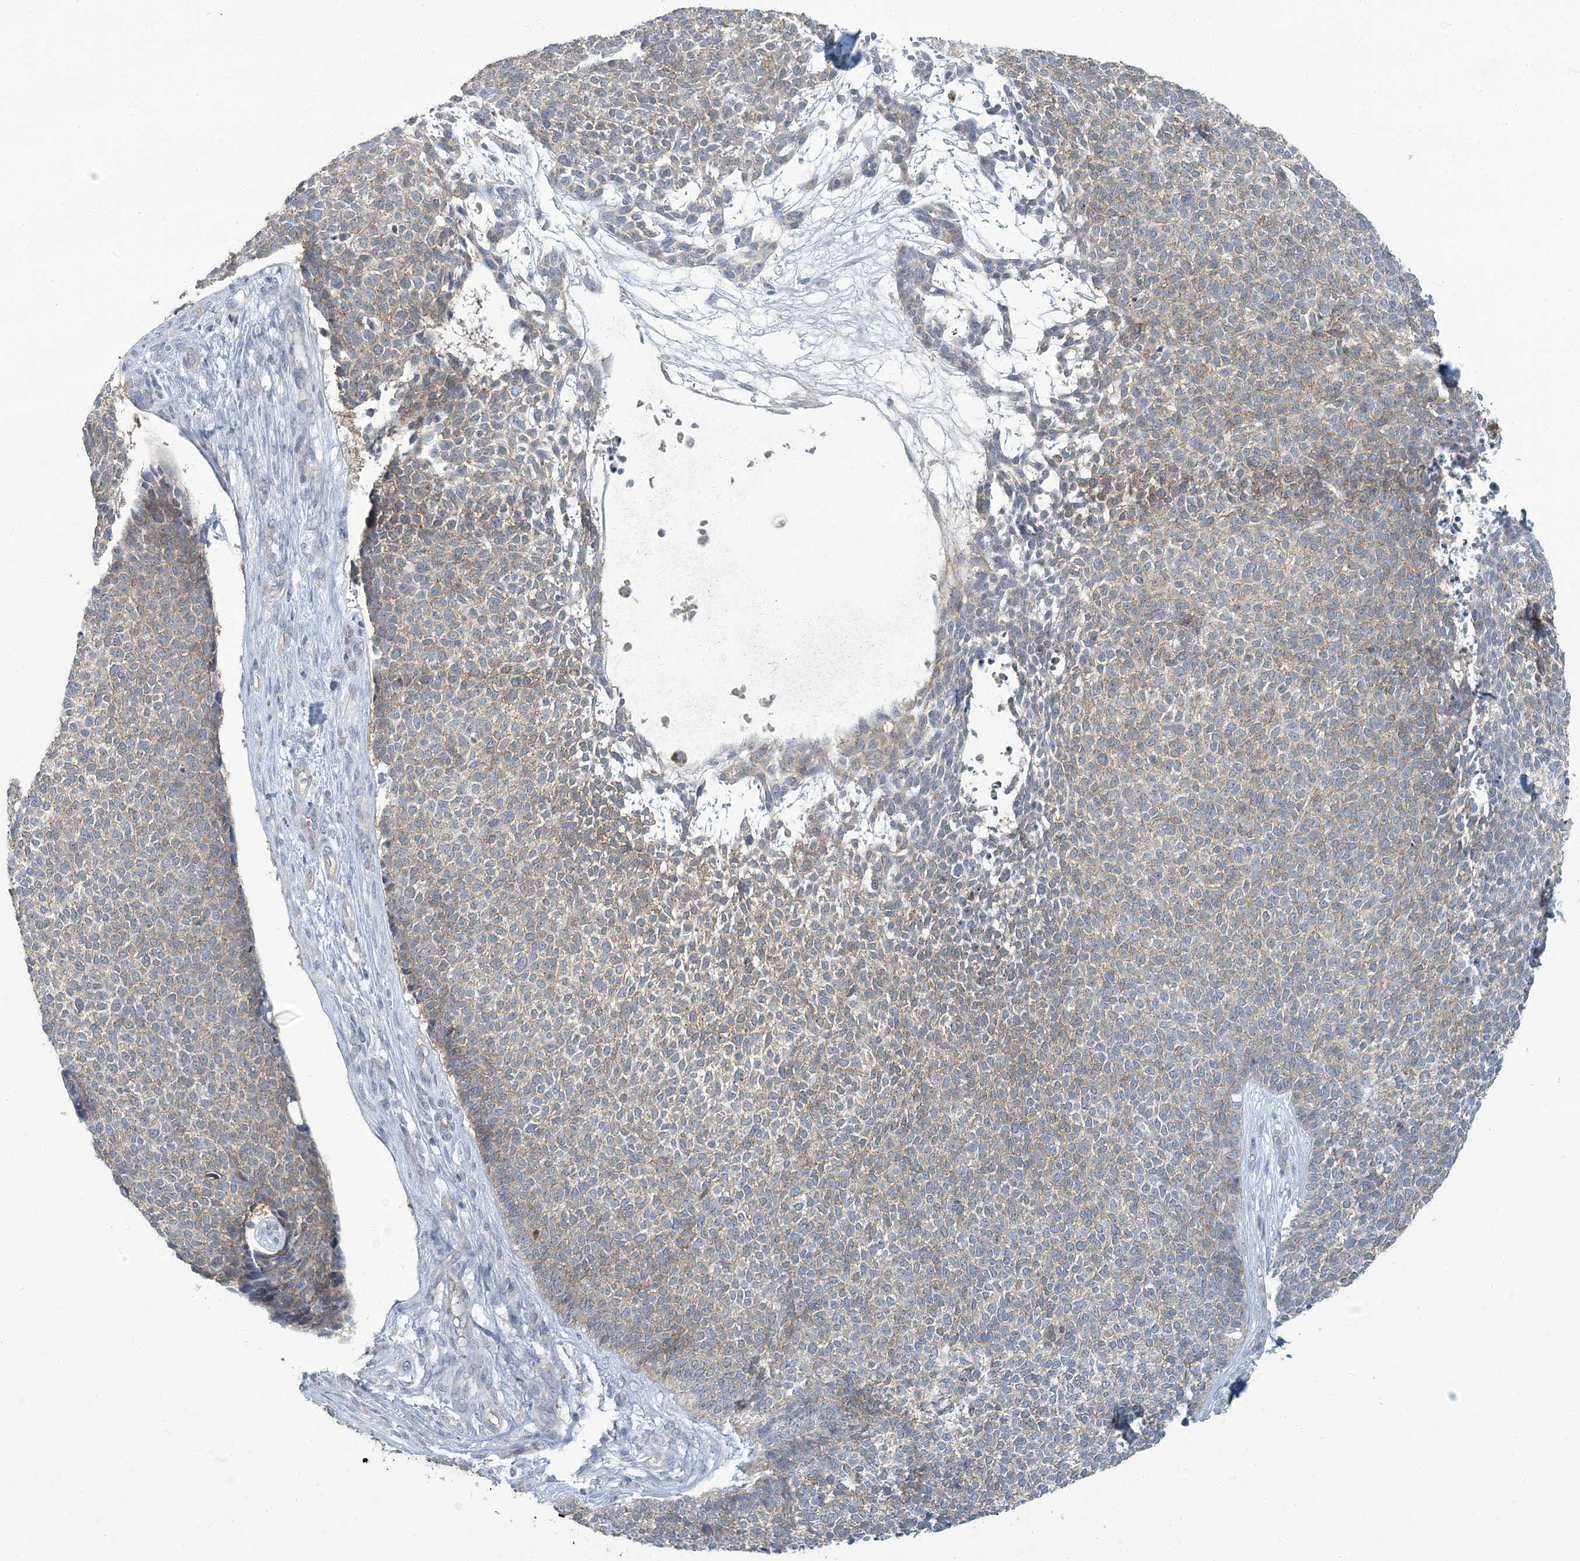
{"staining": {"intensity": "weak", "quantity": "25%-75%", "location": "cytoplasmic/membranous"}, "tissue": "skin cancer", "cell_type": "Tumor cells", "image_type": "cancer", "snomed": [{"axis": "morphology", "description": "Basal cell carcinoma"}, {"axis": "topography", "description": "Skin"}], "caption": "This micrograph displays skin basal cell carcinoma stained with immunohistochemistry to label a protein in brown. The cytoplasmic/membranous of tumor cells show weak positivity for the protein. Nuclei are counter-stained blue.", "gene": "EPHA4", "patient": {"sex": "female", "age": 84}}